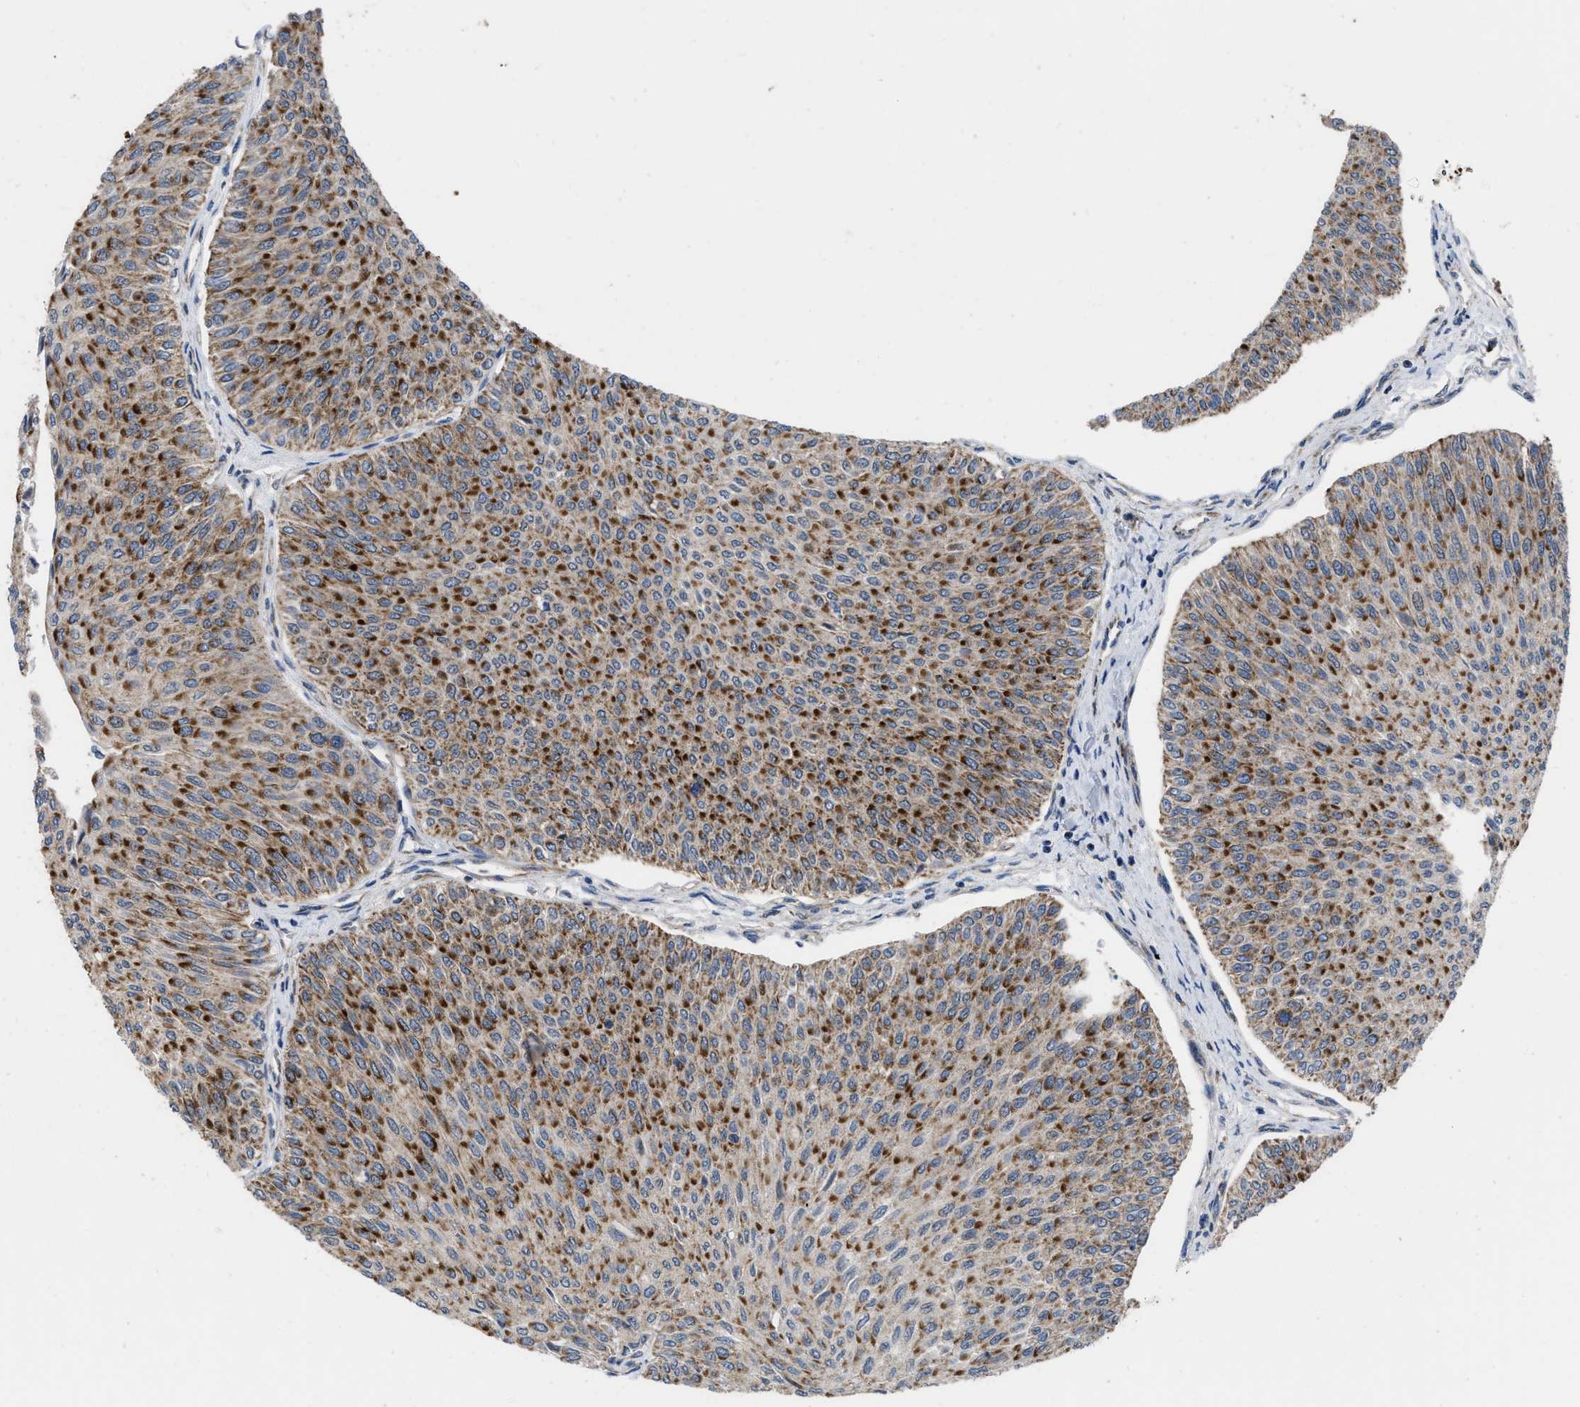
{"staining": {"intensity": "strong", "quantity": ">75%", "location": "cytoplasmic/membranous"}, "tissue": "urothelial cancer", "cell_type": "Tumor cells", "image_type": "cancer", "snomed": [{"axis": "morphology", "description": "Urothelial carcinoma, Low grade"}, {"axis": "topography", "description": "Urinary bladder"}], "caption": "Immunohistochemical staining of low-grade urothelial carcinoma reveals high levels of strong cytoplasmic/membranous protein positivity in approximately >75% of tumor cells.", "gene": "AKAP1", "patient": {"sex": "male", "age": 78}}